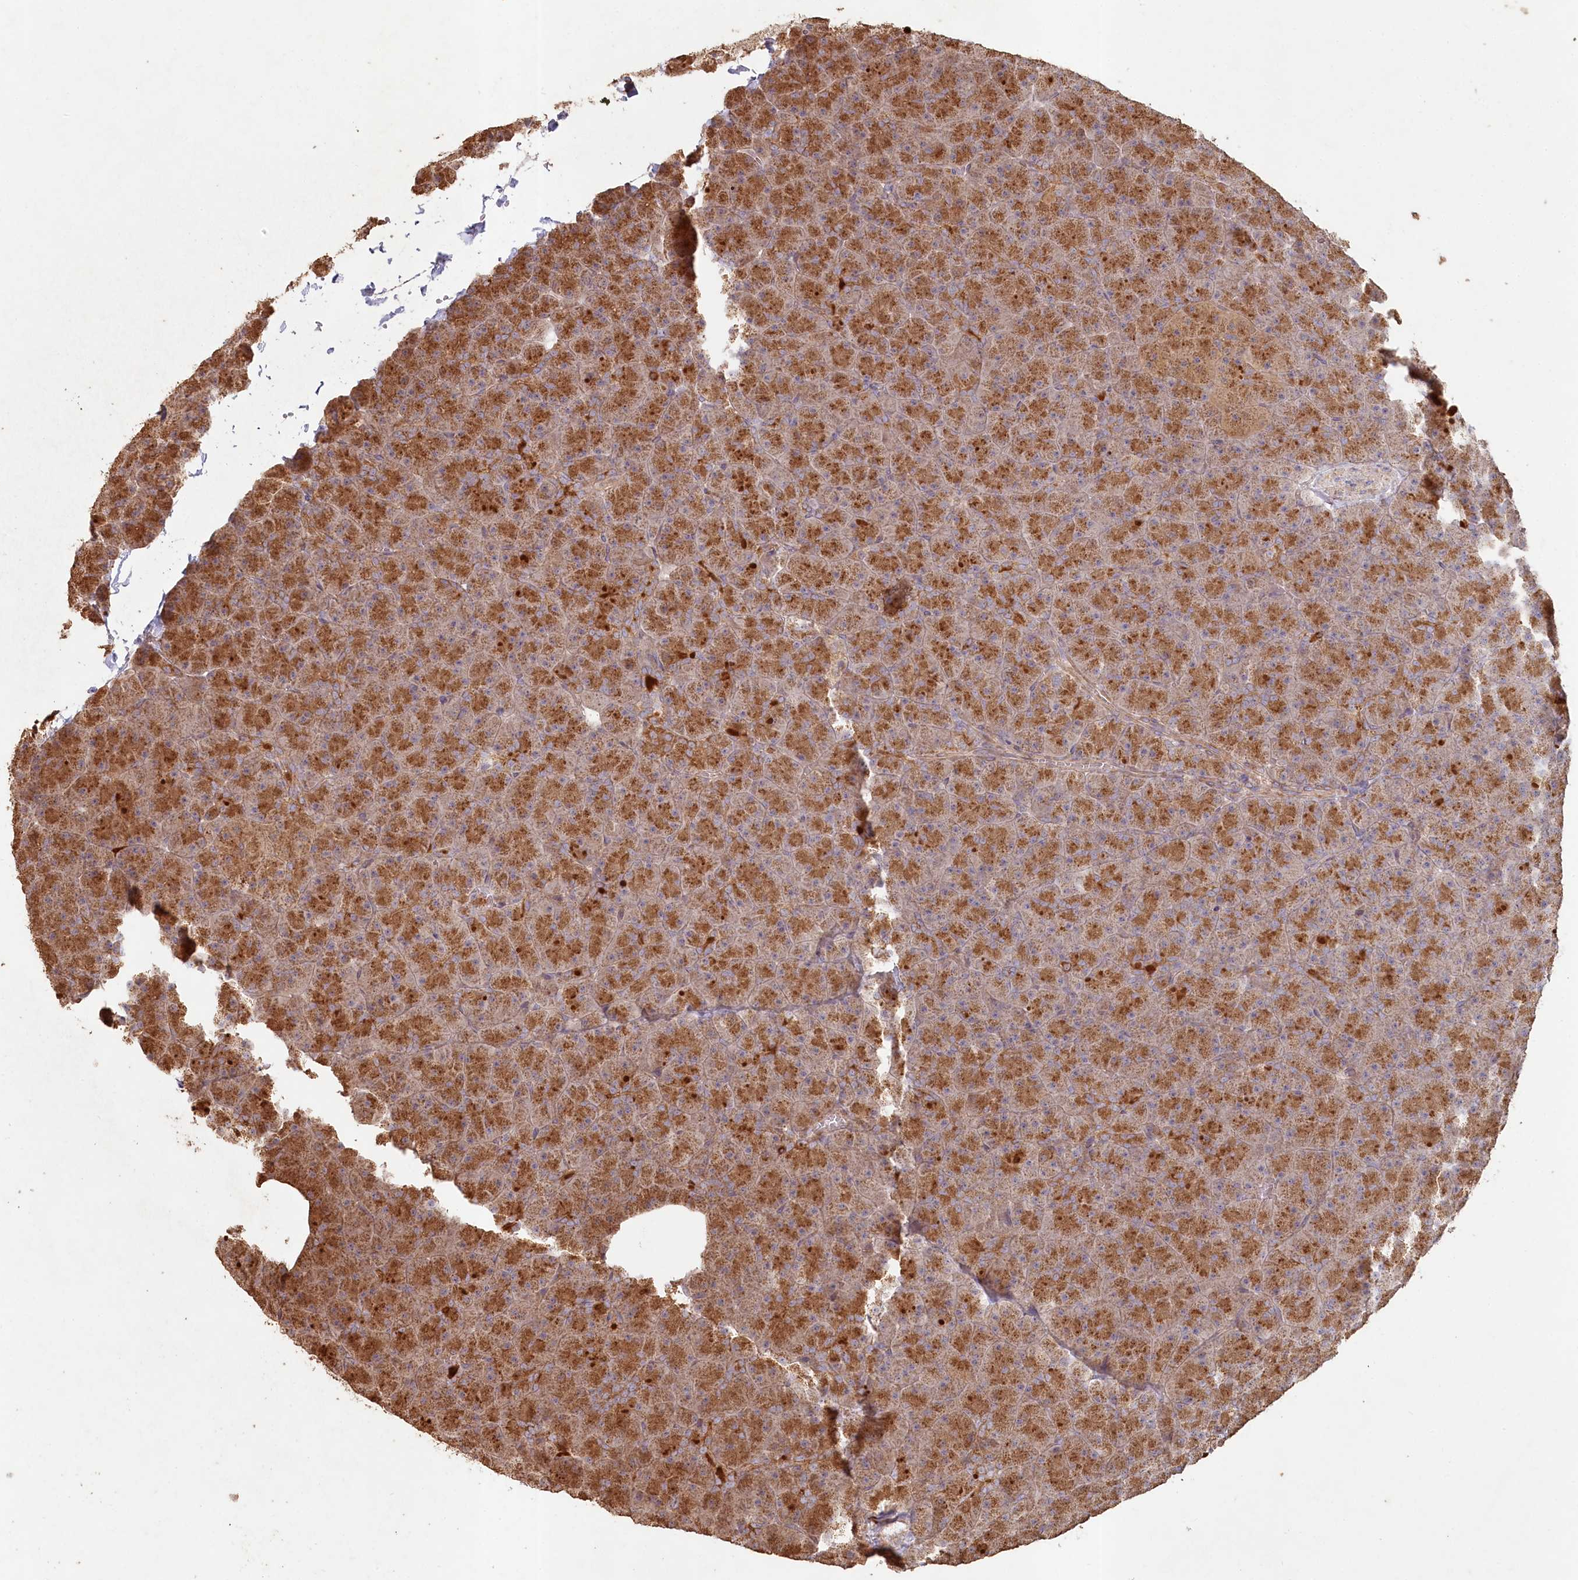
{"staining": {"intensity": "strong", "quantity": ">75%", "location": "cytoplasmic/membranous"}, "tissue": "pancreas", "cell_type": "Exocrine glandular cells", "image_type": "normal", "snomed": [{"axis": "morphology", "description": "Normal tissue, NOS"}, {"axis": "topography", "description": "Pancreas"}], "caption": "This is a histology image of immunohistochemistry (IHC) staining of unremarkable pancreas, which shows strong positivity in the cytoplasmic/membranous of exocrine glandular cells.", "gene": "HAL", "patient": {"sex": "male", "age": 36}}